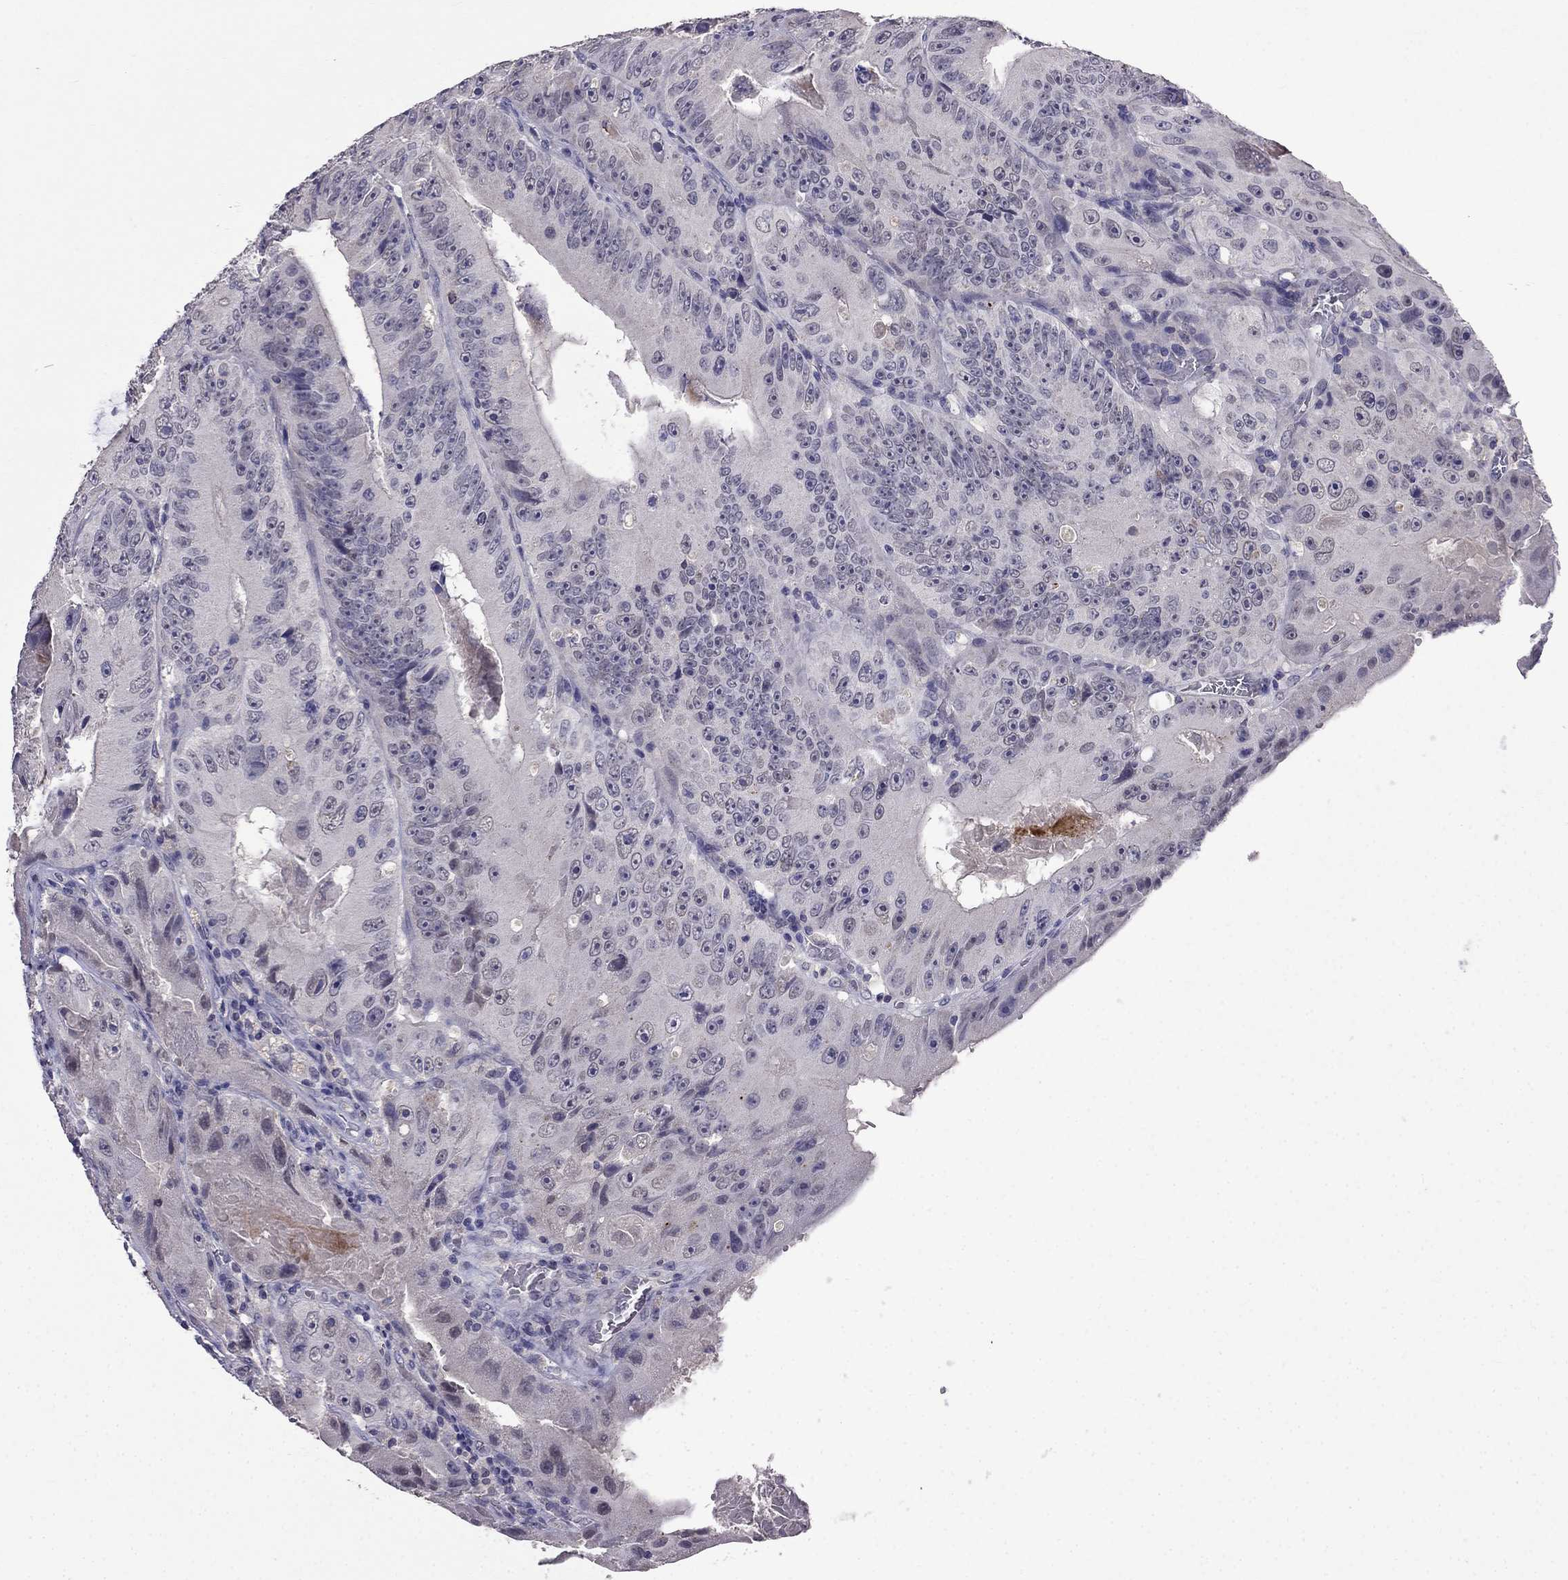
{"staining": {"intensity": "negative", "quantity": "none", "location": "none"}, "tissue": "colorectal cancer", "cell_type": "Tumor cells", "image_type": "cancer", "snomed": [{"axis": "morphology", "description": "Adenocarcinoma, NOS"}, {"axis": "topography", "description": "Colon"}], "caption": "Adenocarcinoma (colorectal) stained for a protein using immunohistochemistry displays no expression tumor cells.", "gene": "AQP9", "patient": {"sex": "female", "age": 86}}